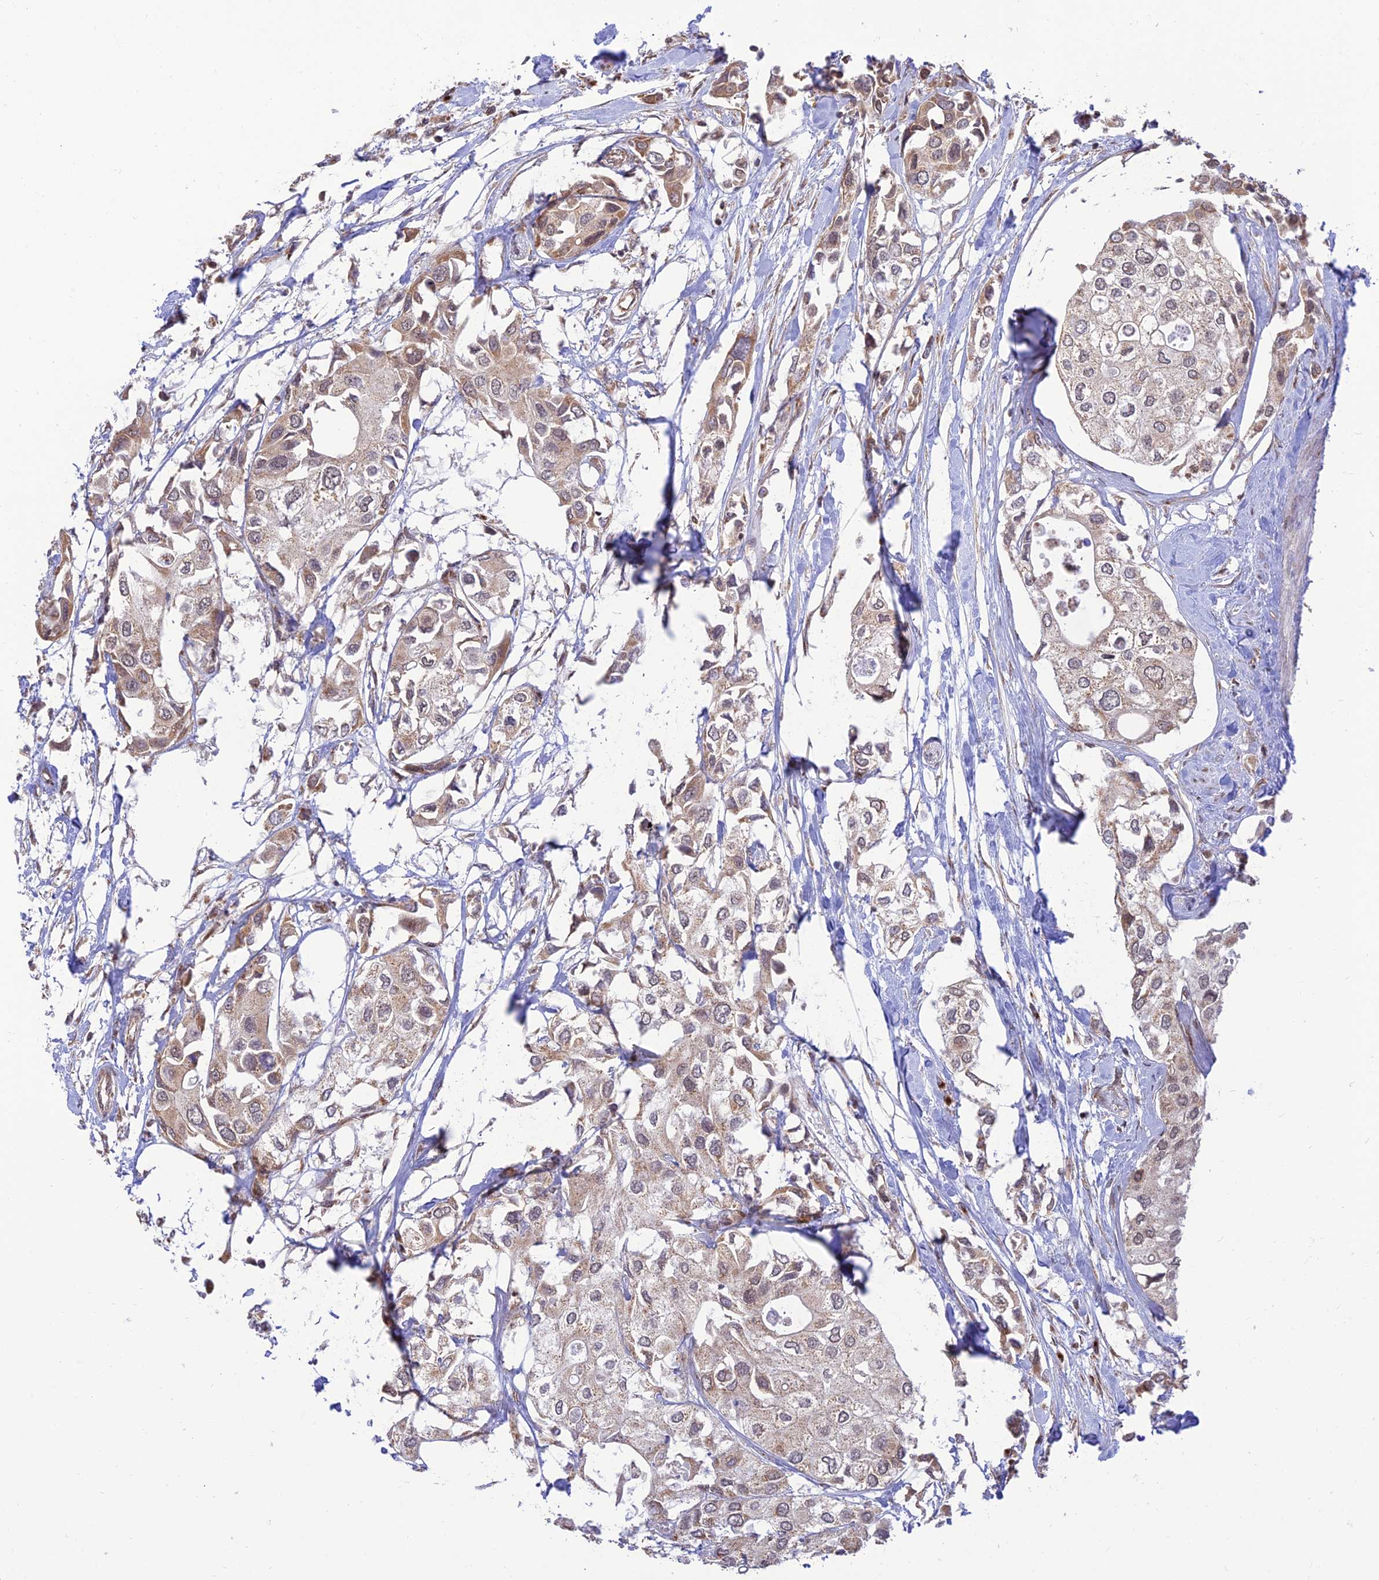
{"staining": {"intensity": "weak", "quantity": "25%-75%", "location": "cytoplasmic/membranous"}, "tissue": "urothelial cancer", "cell_type": "Tumor cells", "image_type": "cancer", "snomed": [{"axis": "morphology", "description": "Urothelial carcinoma, High grade"}, {"axis": "topography", "description": "Urinary bladder"}], "caption": "Immunohistochemical staining of human urothelial cancer reveals weak cytoplasmic/membranous protein positivity in about 25%-75% of tumor cells. (DAB = brown stain, brightfield microscopy at high magnification).", "gene": "GOLGA3", "patient": {"sex": "male", "age": 64}}